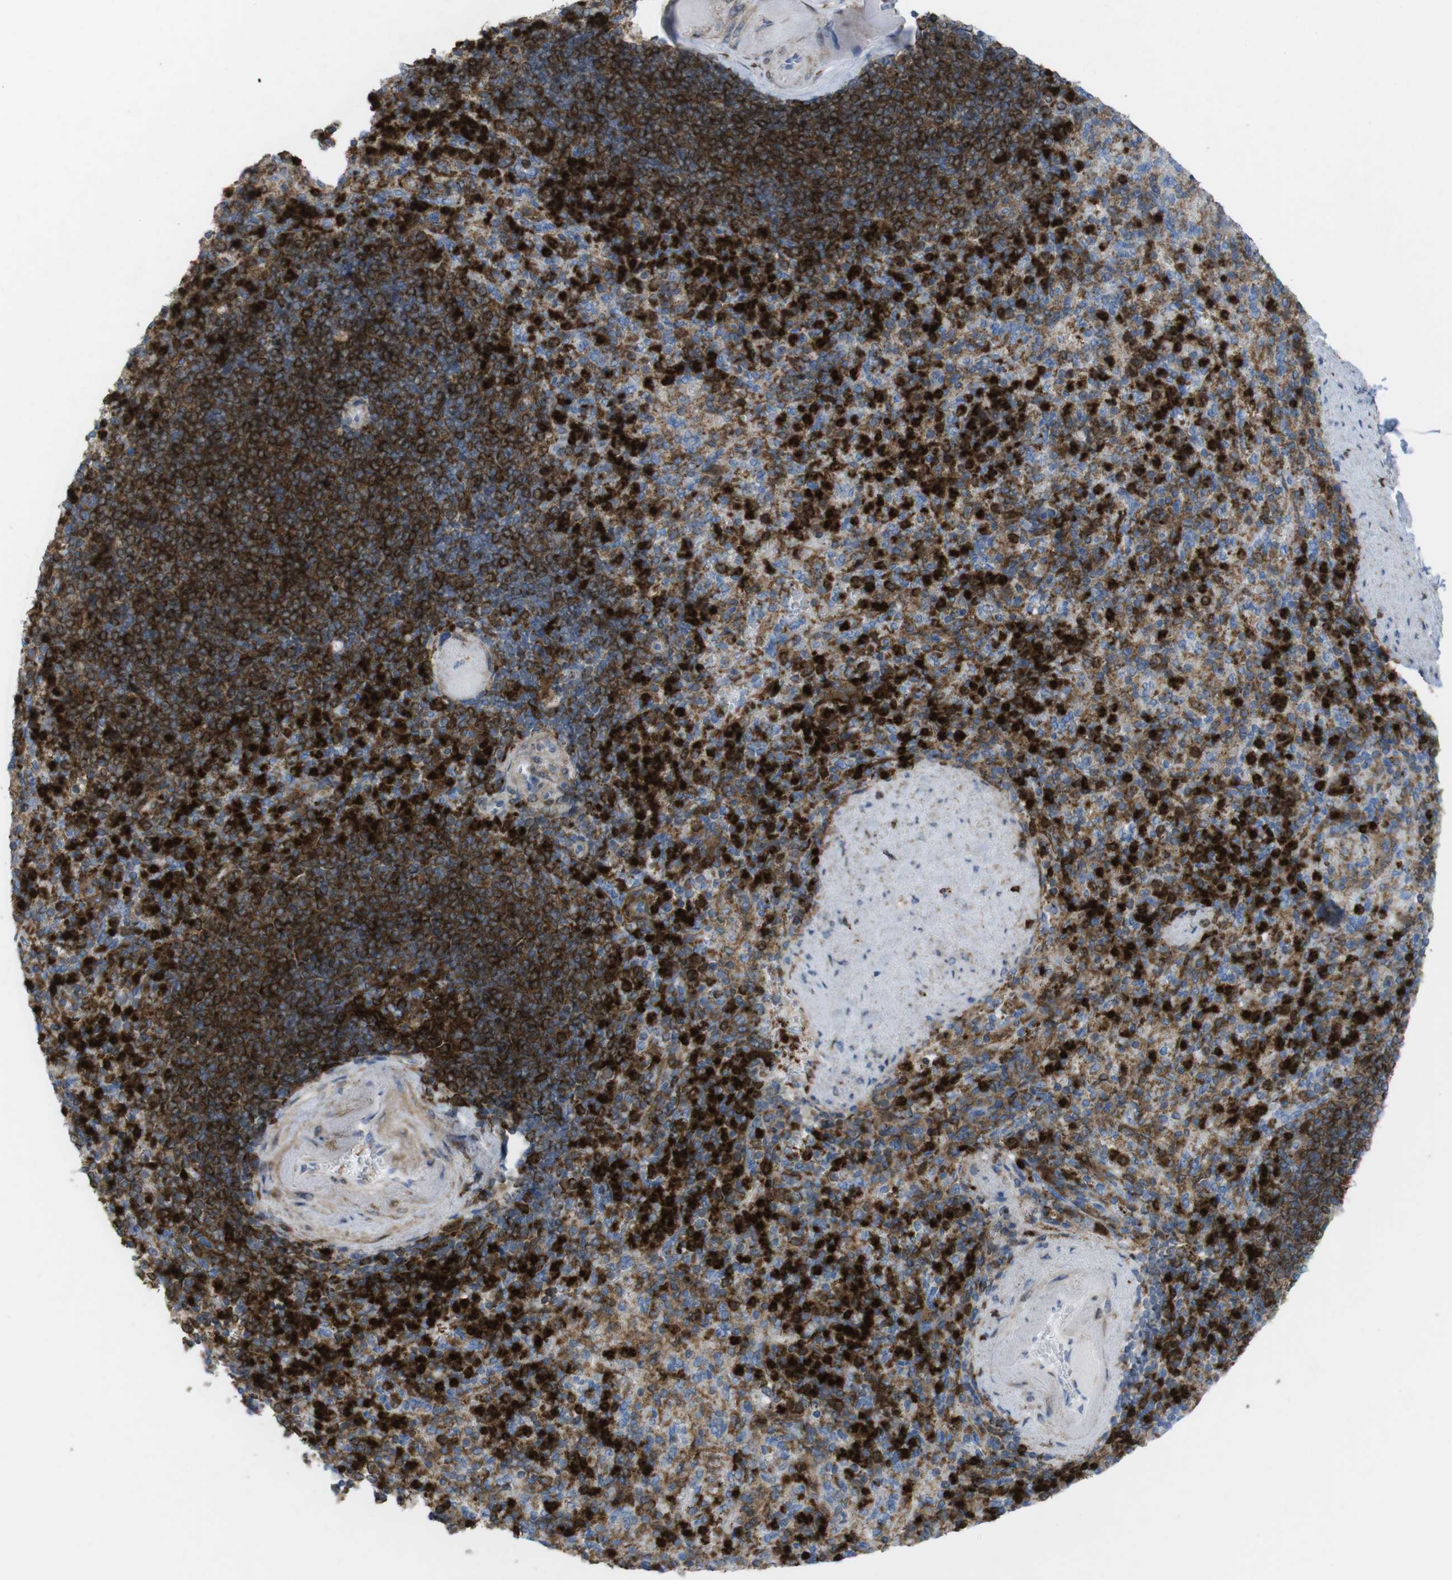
{"staining": {"intensity": "strong", "quantity": "25%-75%", "location": "cytoplasmic/membranous"}, "tissue": "spleen", "cell_type": "Cells in red pulp", "image_type": "normal", "snomed": [{"axis": "morphology", "description": "Normal tissue, NOS"}, {"axis": "topography", "description": "Spleen"}], "caption": "Immunohistochemistry of unremarkable human spleen reveals high levels of strong cytoplasmic/membranous staining in about 25%-75% of cells in red pulp. The staining was performed using DAB, with brown indicating positive protein expression. Nuclei are stained blue with hematoxylin.", "gene": "PRKCD", "patient": {"sex": "female", "age": 74}}